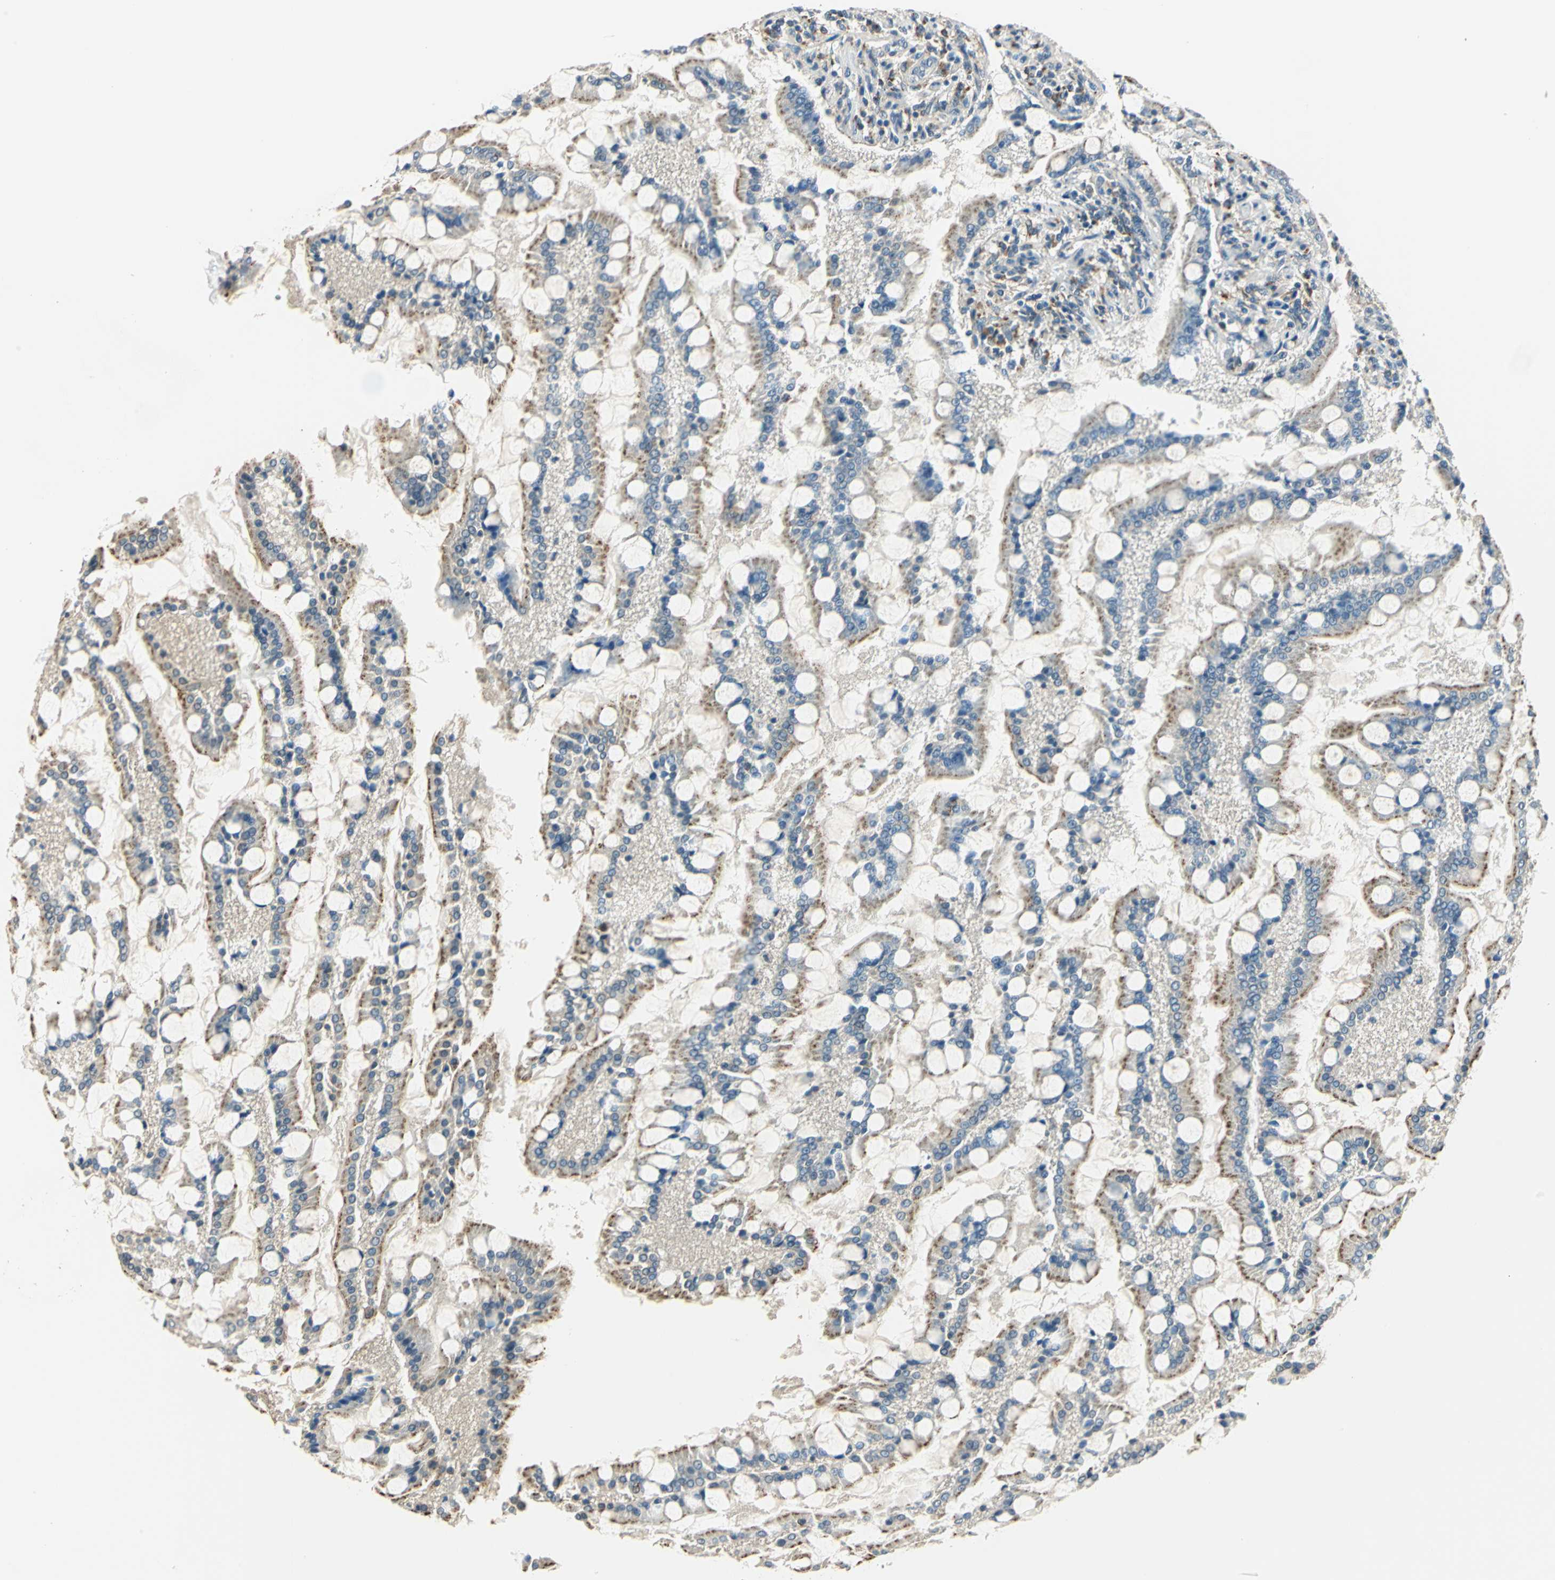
{"staining": {"intensity": "weak", "quantity": "25%-75%", "location": "cytoplasmic/membranous"}, "tissue": "small intestine", "cell_type": "Glandular cells", "image_type": "normal", "snomed": [{"axis": "morphology", "description": "Normal tissue, NOS"}, {"axis": "topography", "description": "Small intestine"}], "caption": "A photomicrograph of human small intestine stained for a protein demonstrates weak cytoplasmic/membranous brown staining in glandular cells.", "gene": "NIT1", "patient": {"sex": "male", "age": 41}}